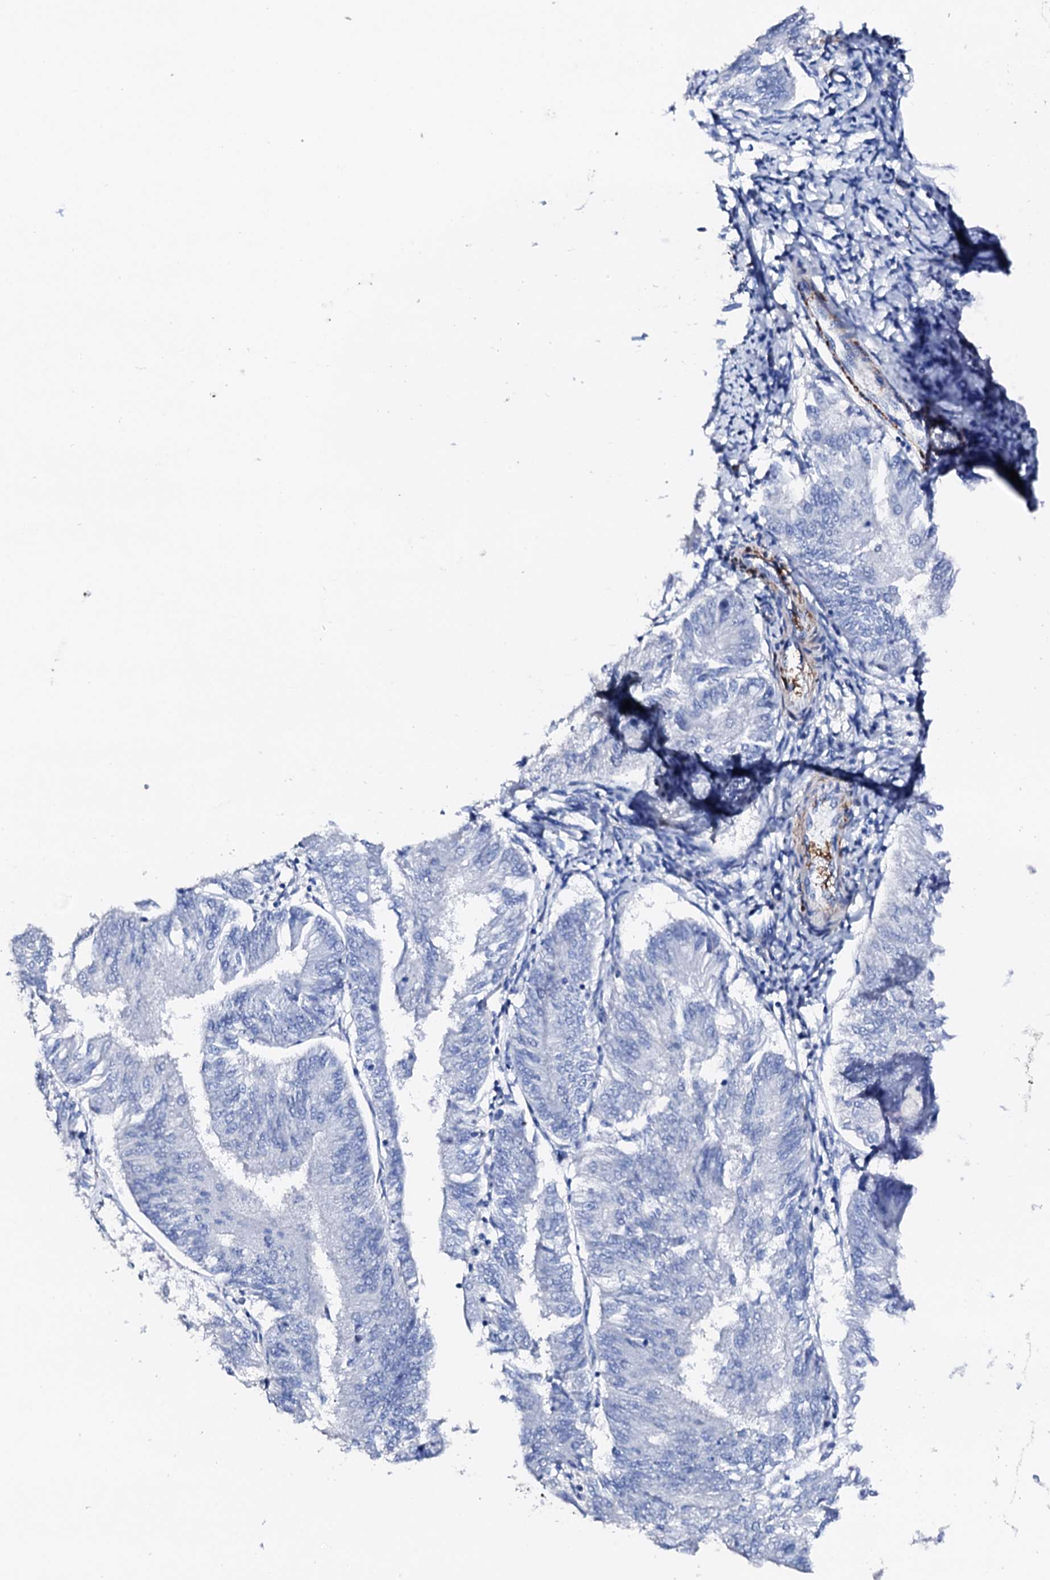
{"staining": {"intensity": "negative", "quantity": "none", "location": "none"}, "tissue": "endometrial cancer", "cell_type": "Tumor cells", "image_type": "cancer", "snomed": [{"axis": "morphology", "description": "Adenocarcinoma, NOS"}, {"axis": "topography", "description": "Endometrium"}], "caption": "Micrograph shows no protein staining in tumor cells of adenocarcinoma (endometrial) tissue.", "gene": "NRIP2", "patient": {"sex": "female", "age": 58}}